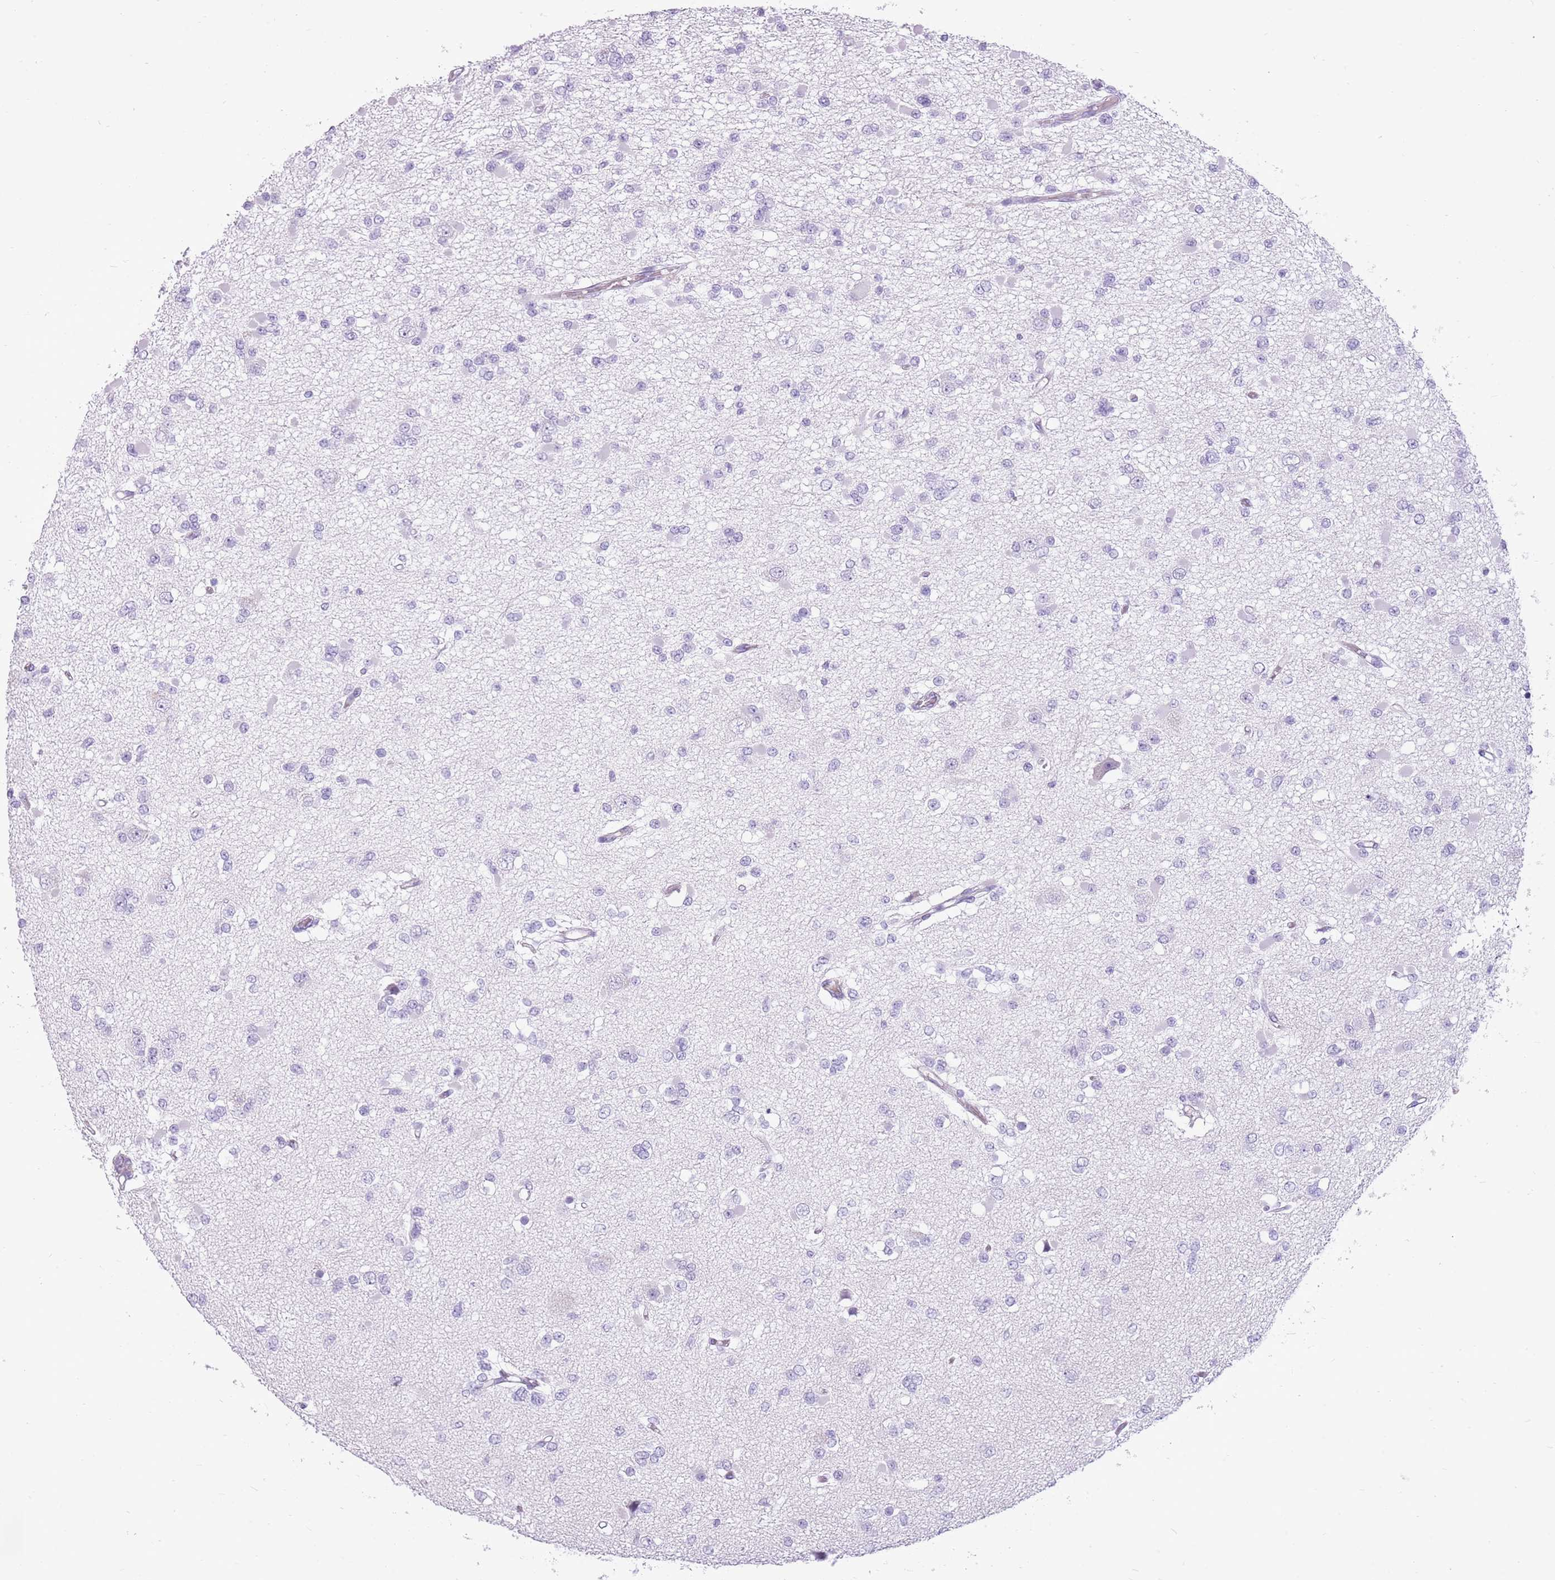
{"staining": {"intensity": "negative", "quantity": "none", "location": "none"}, "tissue": "glioma", "cell_type": "Tumor cells", "image_type": "cancer", "snomed": [{"axis": "morphology", "description": "Glioma, malignant, Low grade"}, {"axis": "topography", "description": "Brain"}], "caption": "A micrograph of malignant glioma (low-grade) stained for a protein exhibits no brown staining in tumor cells.", "gene": "ZNF425", "patient": {"sex": "female", "age": 22}}